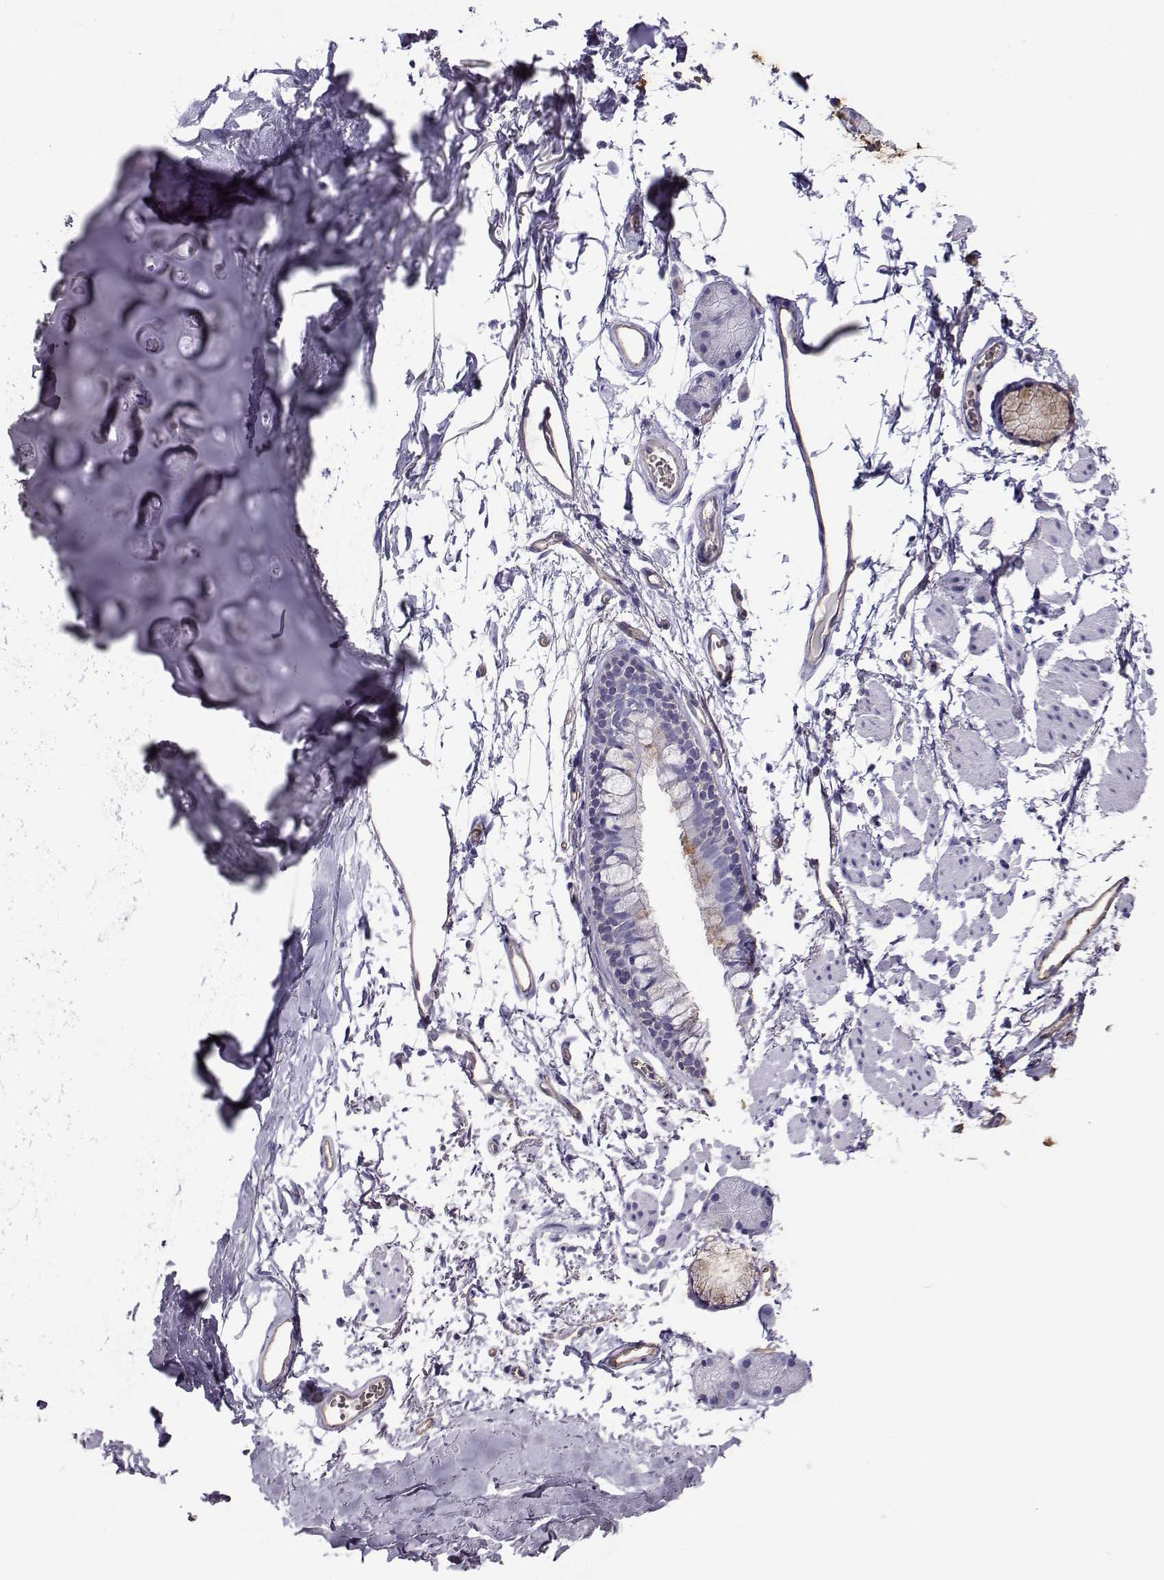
{"staining": {"intensity": "negative", "quantity": "none", "location": "none"}, "tissue": "soft tissue", "cell_type": "Chondrocytes", "image_type": "normal", "snomed": [{"axis": "morphology", "description": "Normal tissue, NOS"}, {"axis": "topography", "description": "Cartilage tissue"}, {"axis": "topography", "description": "Bronchus"}], "caption": "A histopathology image of human soft tissue is negative for staining in chondrocytes. (Stains: DAB (3,3'-diaminobenzidine) IHC with hematoxylin counter stain, Microscopy: brightfield microscopy at high magnification).", "gene": "CLUL1", "patient": {"sex": "female", "age": 79}}